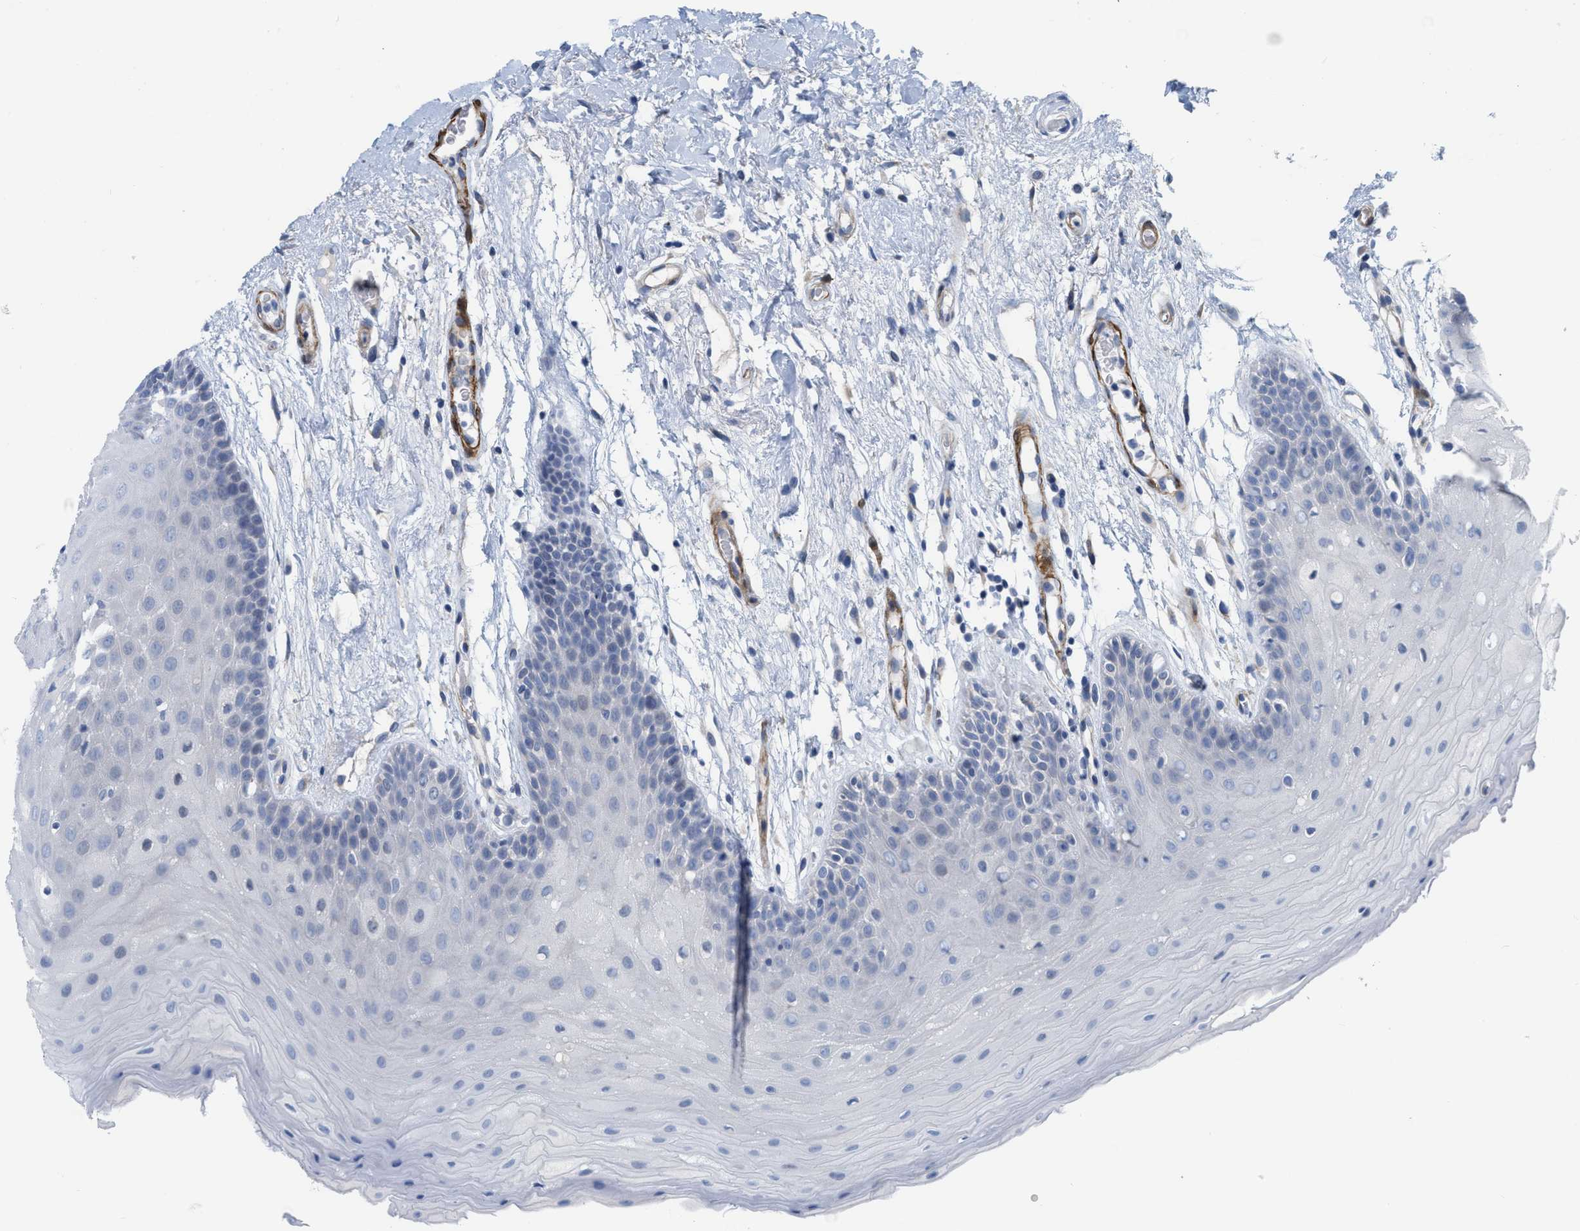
{"staining": {"intensity": "negative", "quantity": "none", "location": "none"}, "tissue": "oral mucosa", "cell_type": "Squamous epithelial cells", "image_type": "normal", "snomed": [{"axis": "morphology", "description": "Normal tissue, NOS"}, {"axis": "morphology", "description": "Squamous cell carcinoma, NOS"}, {"axis": "topography", "description": "Oral tissue"}, {"axis": "topography", "description": "Head-Neck"}], "caption": "A histopathology image of oral mucosa stained for a protein exhibits no brown staining in squamous epithelial cells. Brightfield microscopy of immunohistochemistry (IHC) stained with DAB (3,3'-diaminobenzidine) (brown) and hematoxylin (blue), captured at high magnification.", "gene": "TAGLN", "patient": {"sex": "male", "age": 71}}